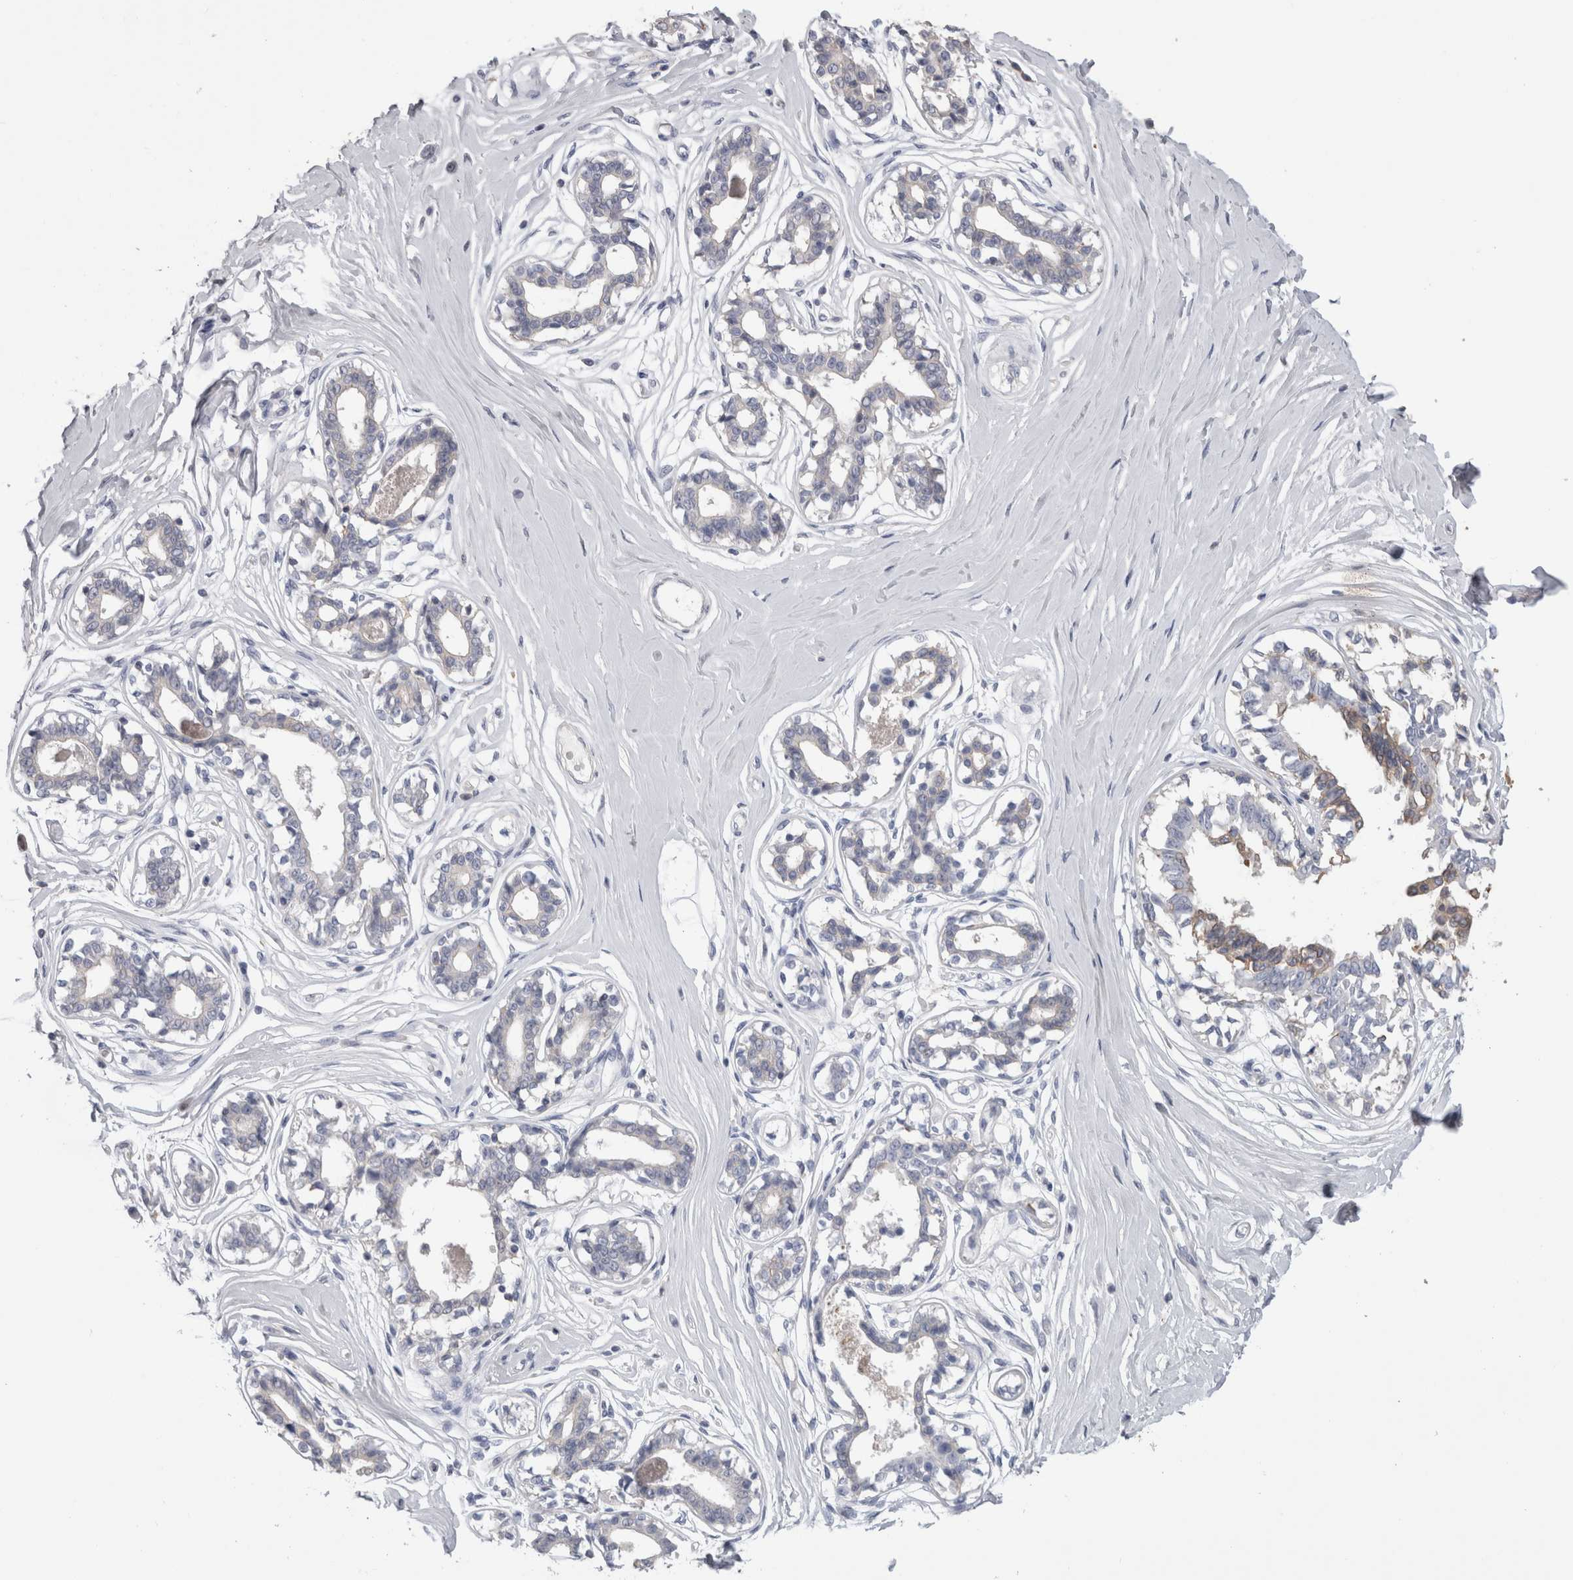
{"staining": {"intensity": "negative", "quantity": "none", "location": "none"}, "tissue": "breast", "cell_type": "Adipocytes", "image_type": "normal", "snomed": [{"axis": "morphology", "description": "Normal tissue, NOS"}, {"axis": "topography", "description": "Breast"}], "caption": "DAB (3,3'-diaminobenzidine) immunohistochemical staining of benign human breast displays no significant staining in adipocytes.", "gene": "SCRN1", "patient": {"sex": "female", "age": 45}}